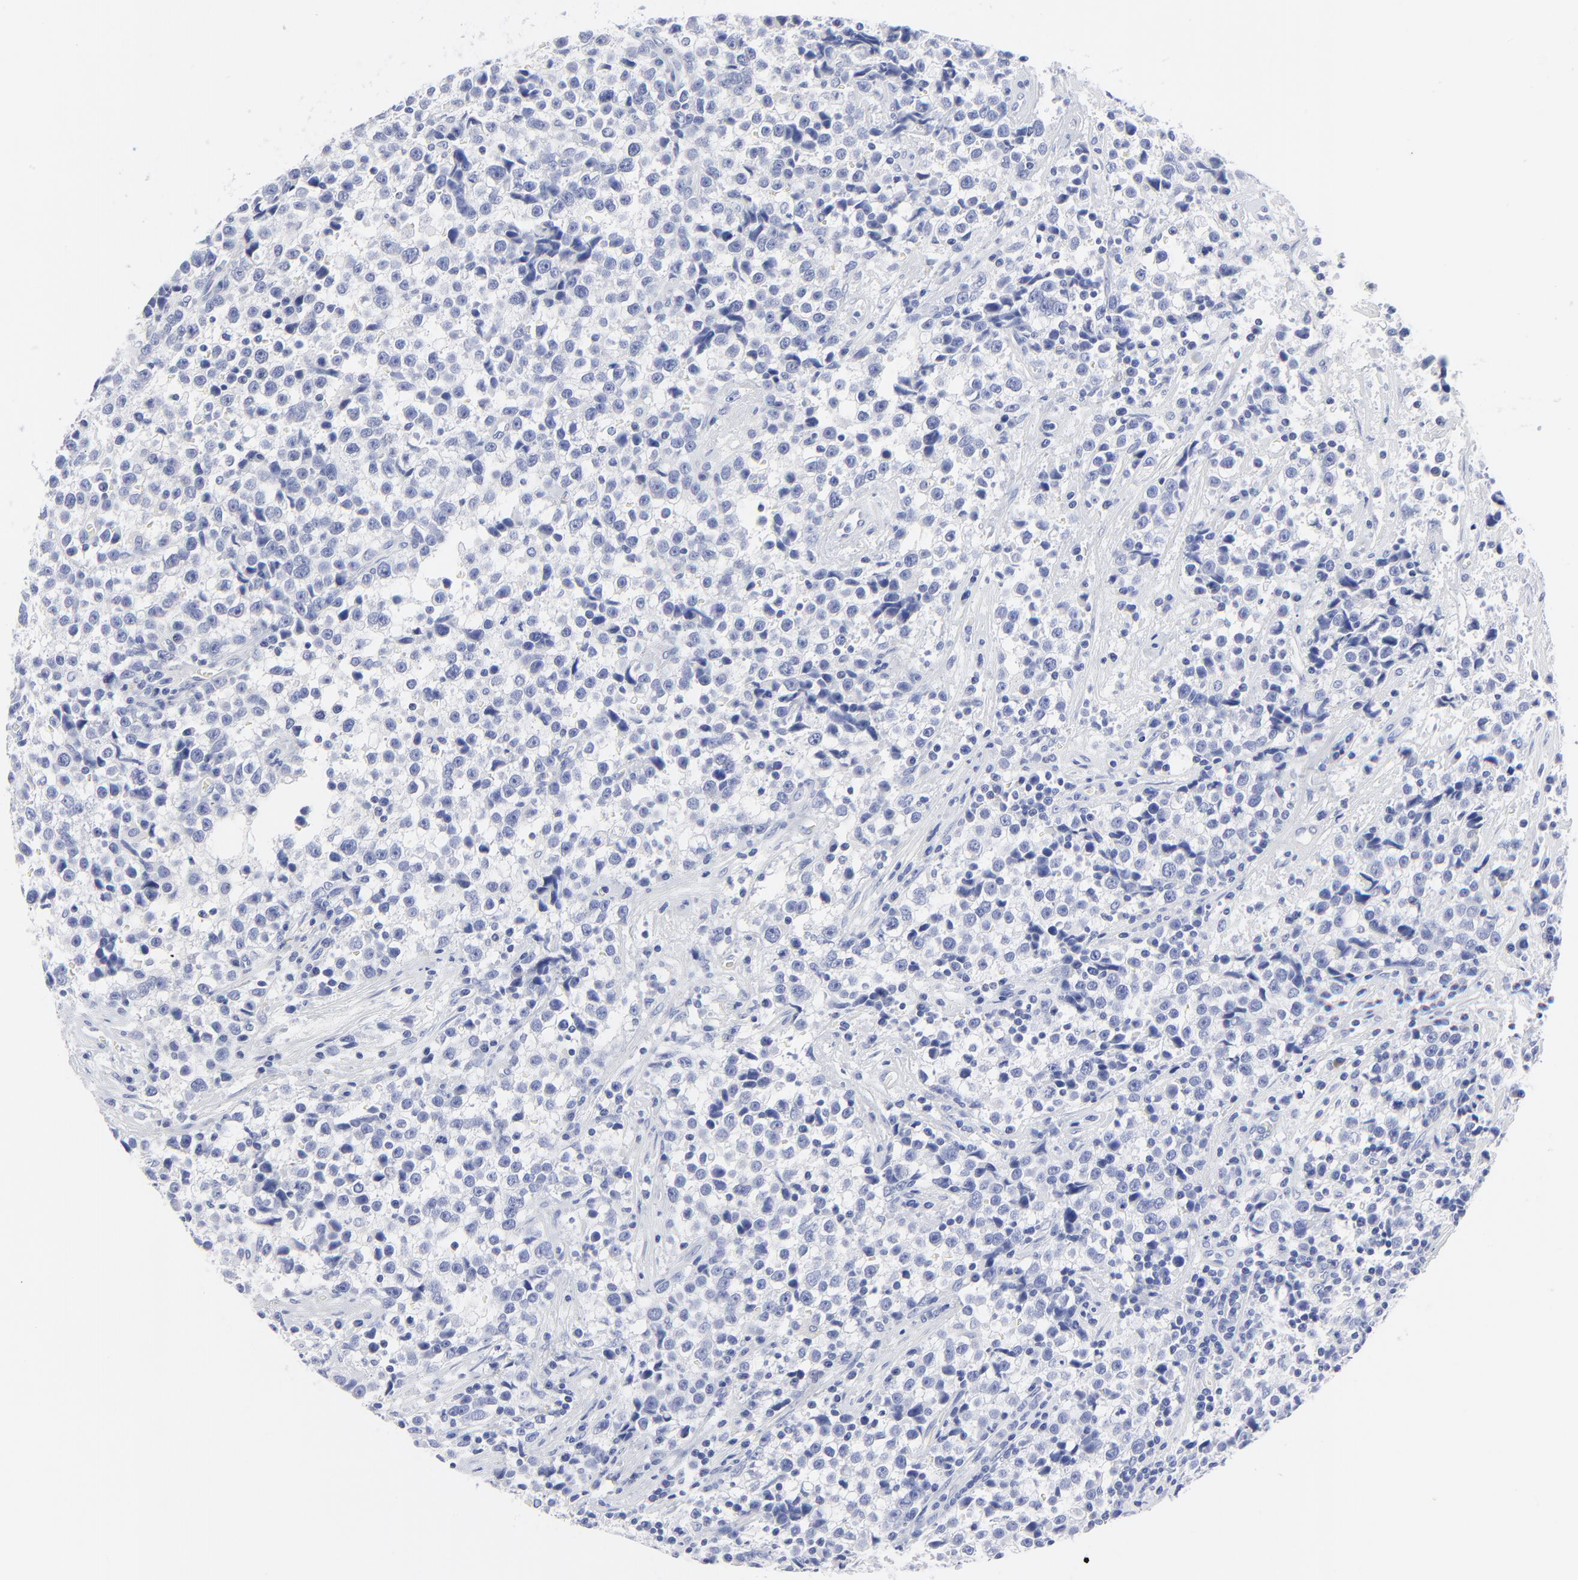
{"staining": {"intensity": "negative", "quantity": "none", "location": "none"}, "tissue": "testis cancer", "cell_type": "Tumor cells", "image_type": "cancer", "snomed": [{"axis": "morphology", "description": "Seminoma, NOS"}, {"axis": "topography", "description": "Testis"}], "caption": "An IHC histopathology image of testis seminoma is shown. There is no staining in tumor cells of testis seminoma. The staining is performed using DAB (3,3'-diaminobenzidine) brown chromogen with nuclei counter-stained in using hematoxylin.", "gene": "PSD3", "patient": {"sex": "male", "age": 38}}